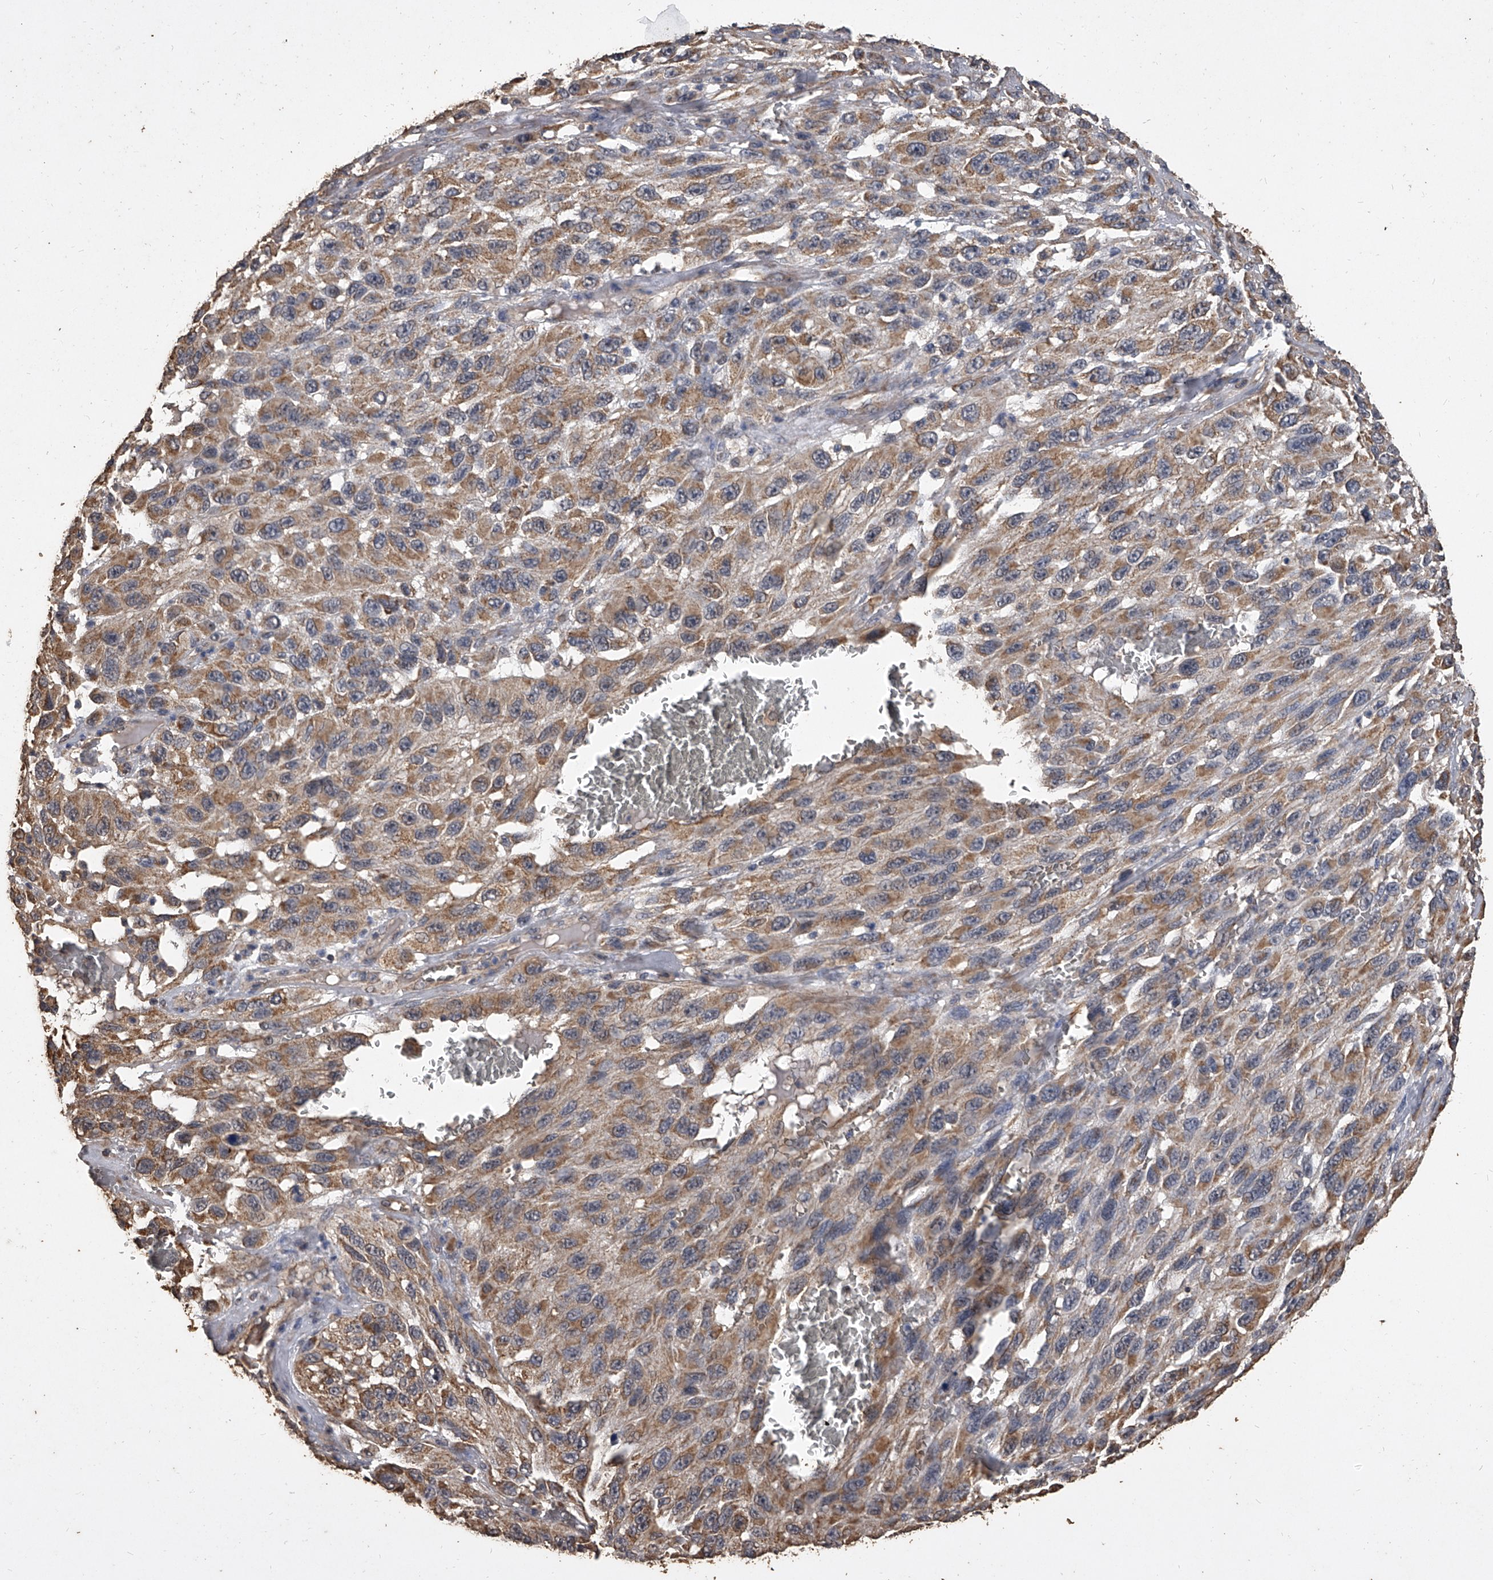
{"staining": {"intensity": "moderate", "quantity": ">75%", "location": "cytoplasmic/membranous"}, "tissue": "melanoma", "cell_type": "Tumor cells", "image_type": "cancer", "snomed": [{"axis": "morphology", "description": "Malignant melanoma, NOS"}, {"axis": "topography", "description": "Skin"}], "caption": "Malignant melanoma stained with a brown dye reveals moderate cytoplasmic/membranous positive staining in about >75% of tumor cells.", "gene": "MRPL28", "patient": {"sex": "female", "age": 96}}